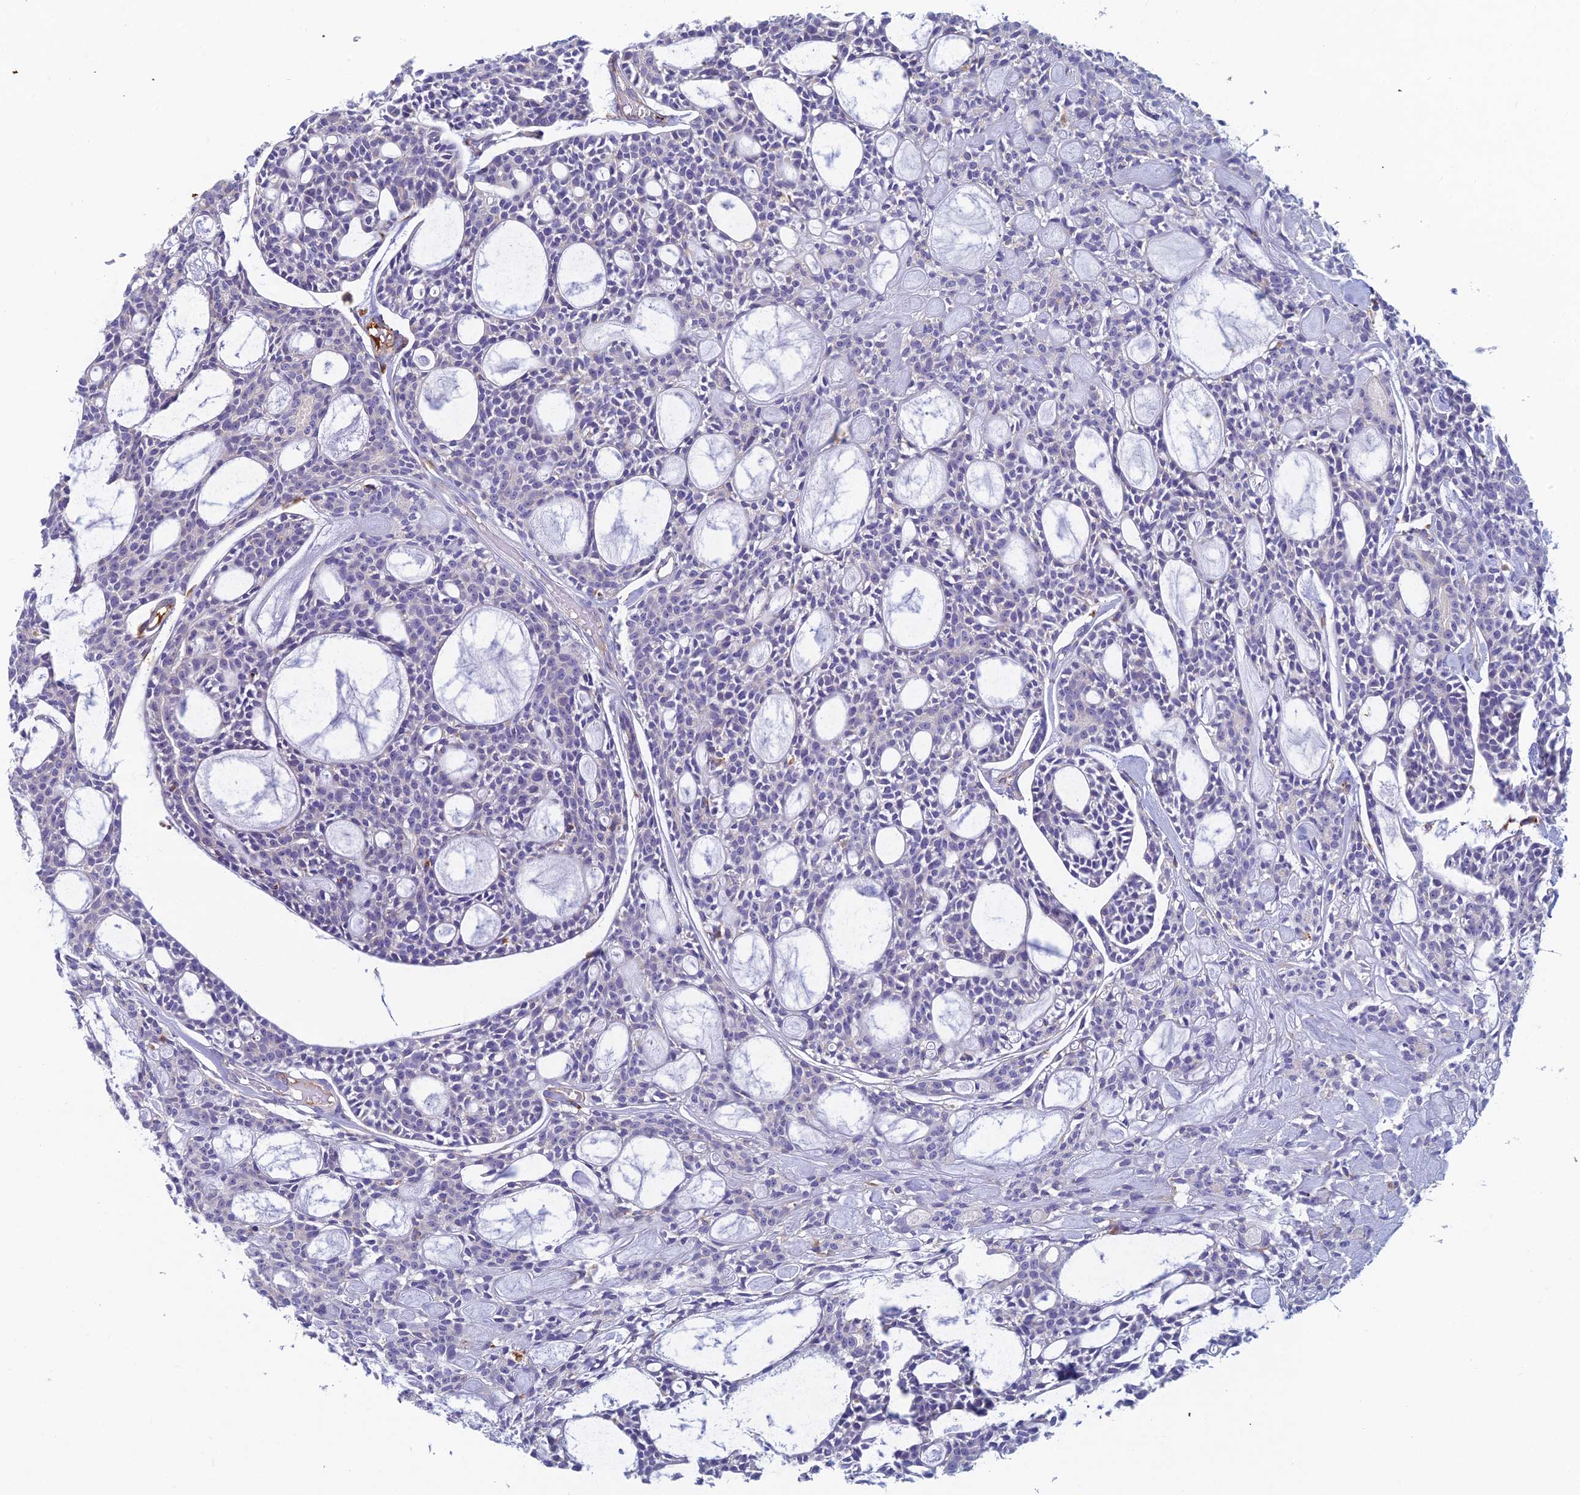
{"staining": {"intensity": "negative", "quantity": "none", "location": "none"}, "tissue": "head and neck cancer", "cell_type": "Tumor cells", "image_type": "cancer", "snomed": [{"axis": "morphology", "description": "Adenocarcinoma, NOS"}, {"axis": "topography", "description": "Salivary gland"}, {"axis": "topography", "description": "Head-Neck"}], "caption": "Immunohistochemical staining of head and neck adenocarcinoma reveals no significant positivity in tumor cells. The staining was performed using DAB to visualize the protein expression in brown, while the nuclei were stained in blue with hematoxylin (Magnification: 20x).", "gene": "FERD3L", "patient": {"sex": "male", "age": 55}}